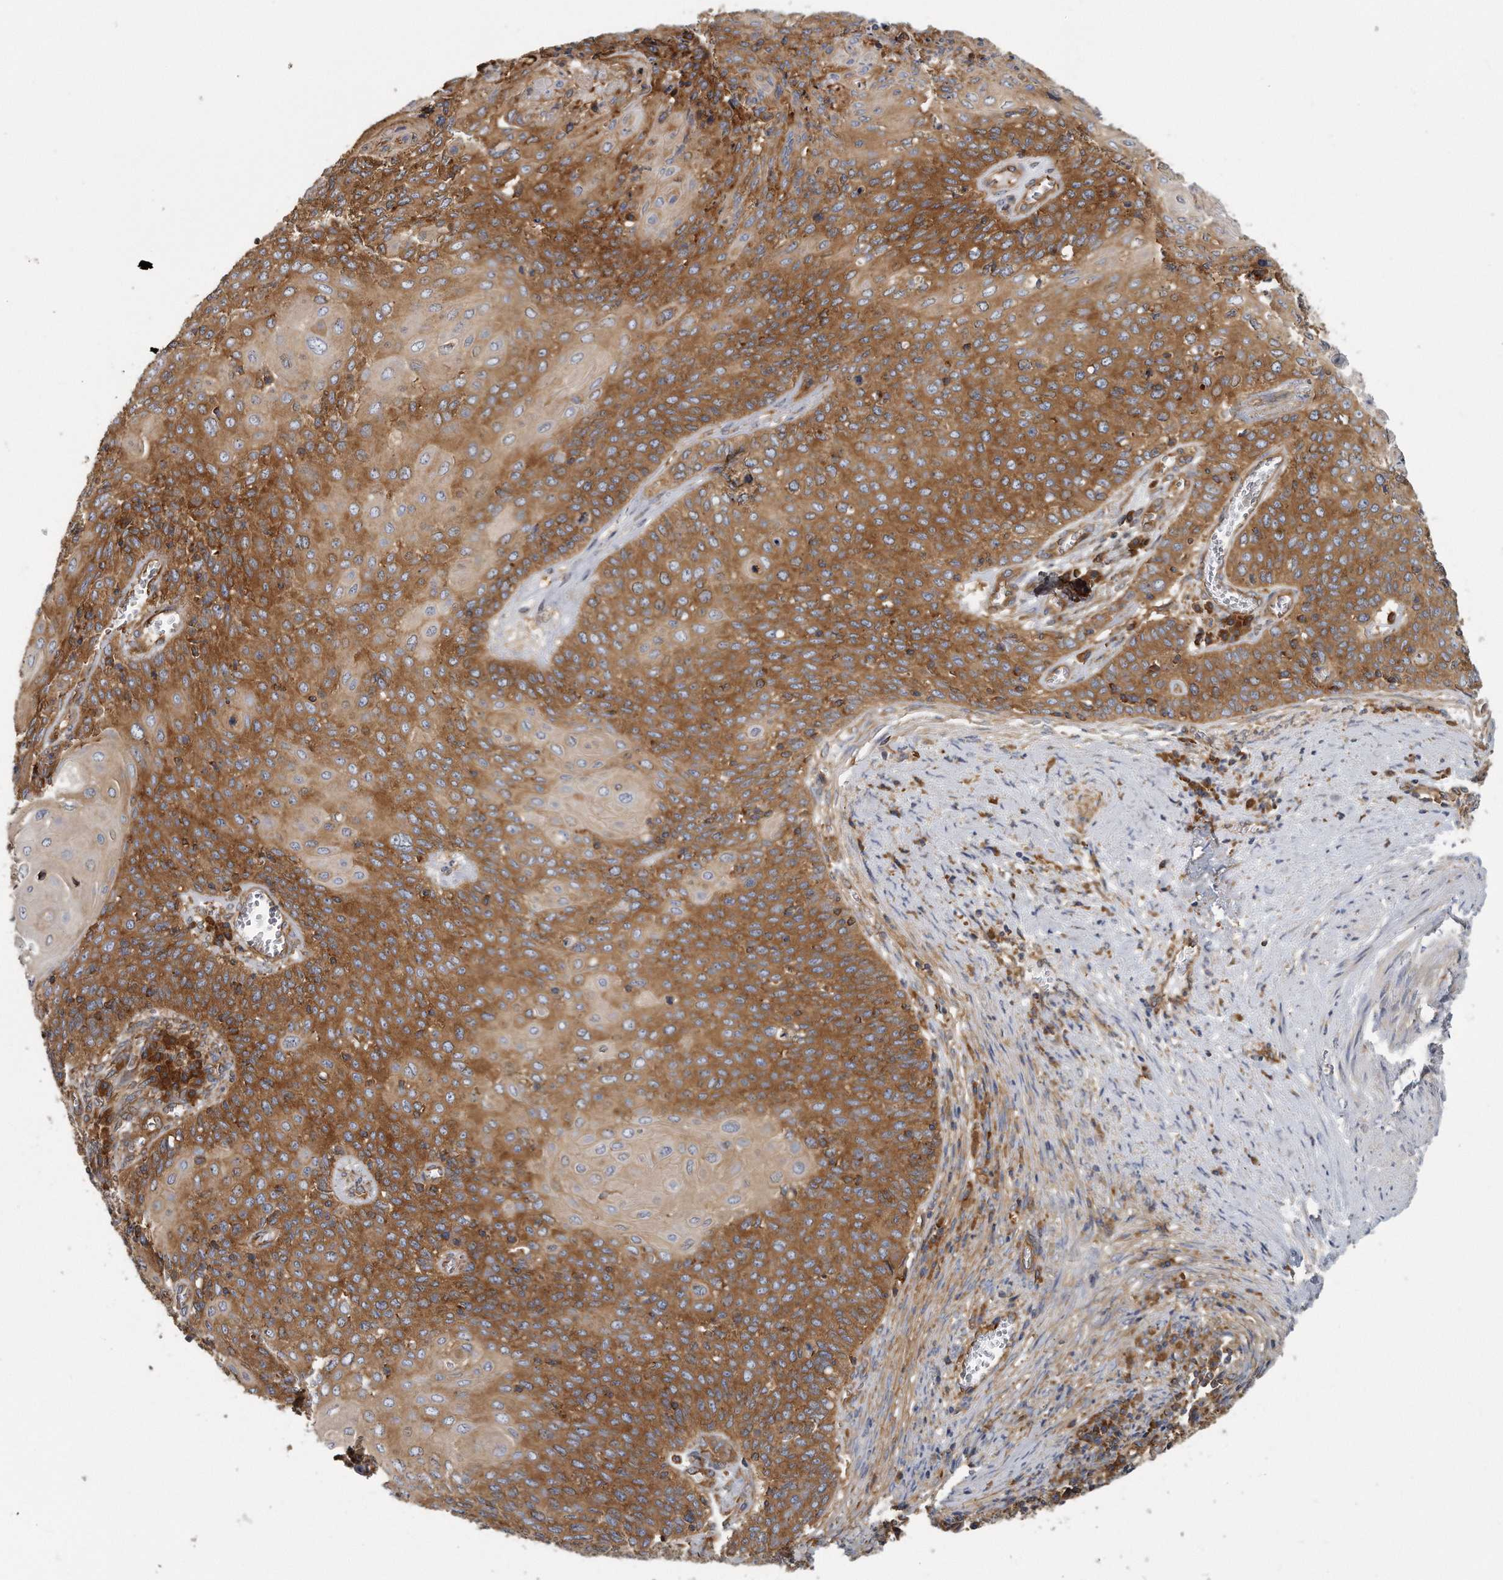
{"staining": {"intensity": "strong", "quantity": ">75%", "location": "cytoplasmic/membranous"}, "tissue": "cervical cancer", "cell_type": "Tumor cells", "image_type": "cancer", "snomed": [{"axis": "morphology", "description": "Squamous cell carcinoma, NOS"}, {"axis": "topography", "description": "Cervix"}], "caption": "This micrograph exhibits IHC staining of human squamous cell carcinoma (cervical), with high strong cytoplasmic/membranous positivity in about >75% of tumor cells.", "gene": "EIF3I", "patient": {"sex": "female", "age": 39}}